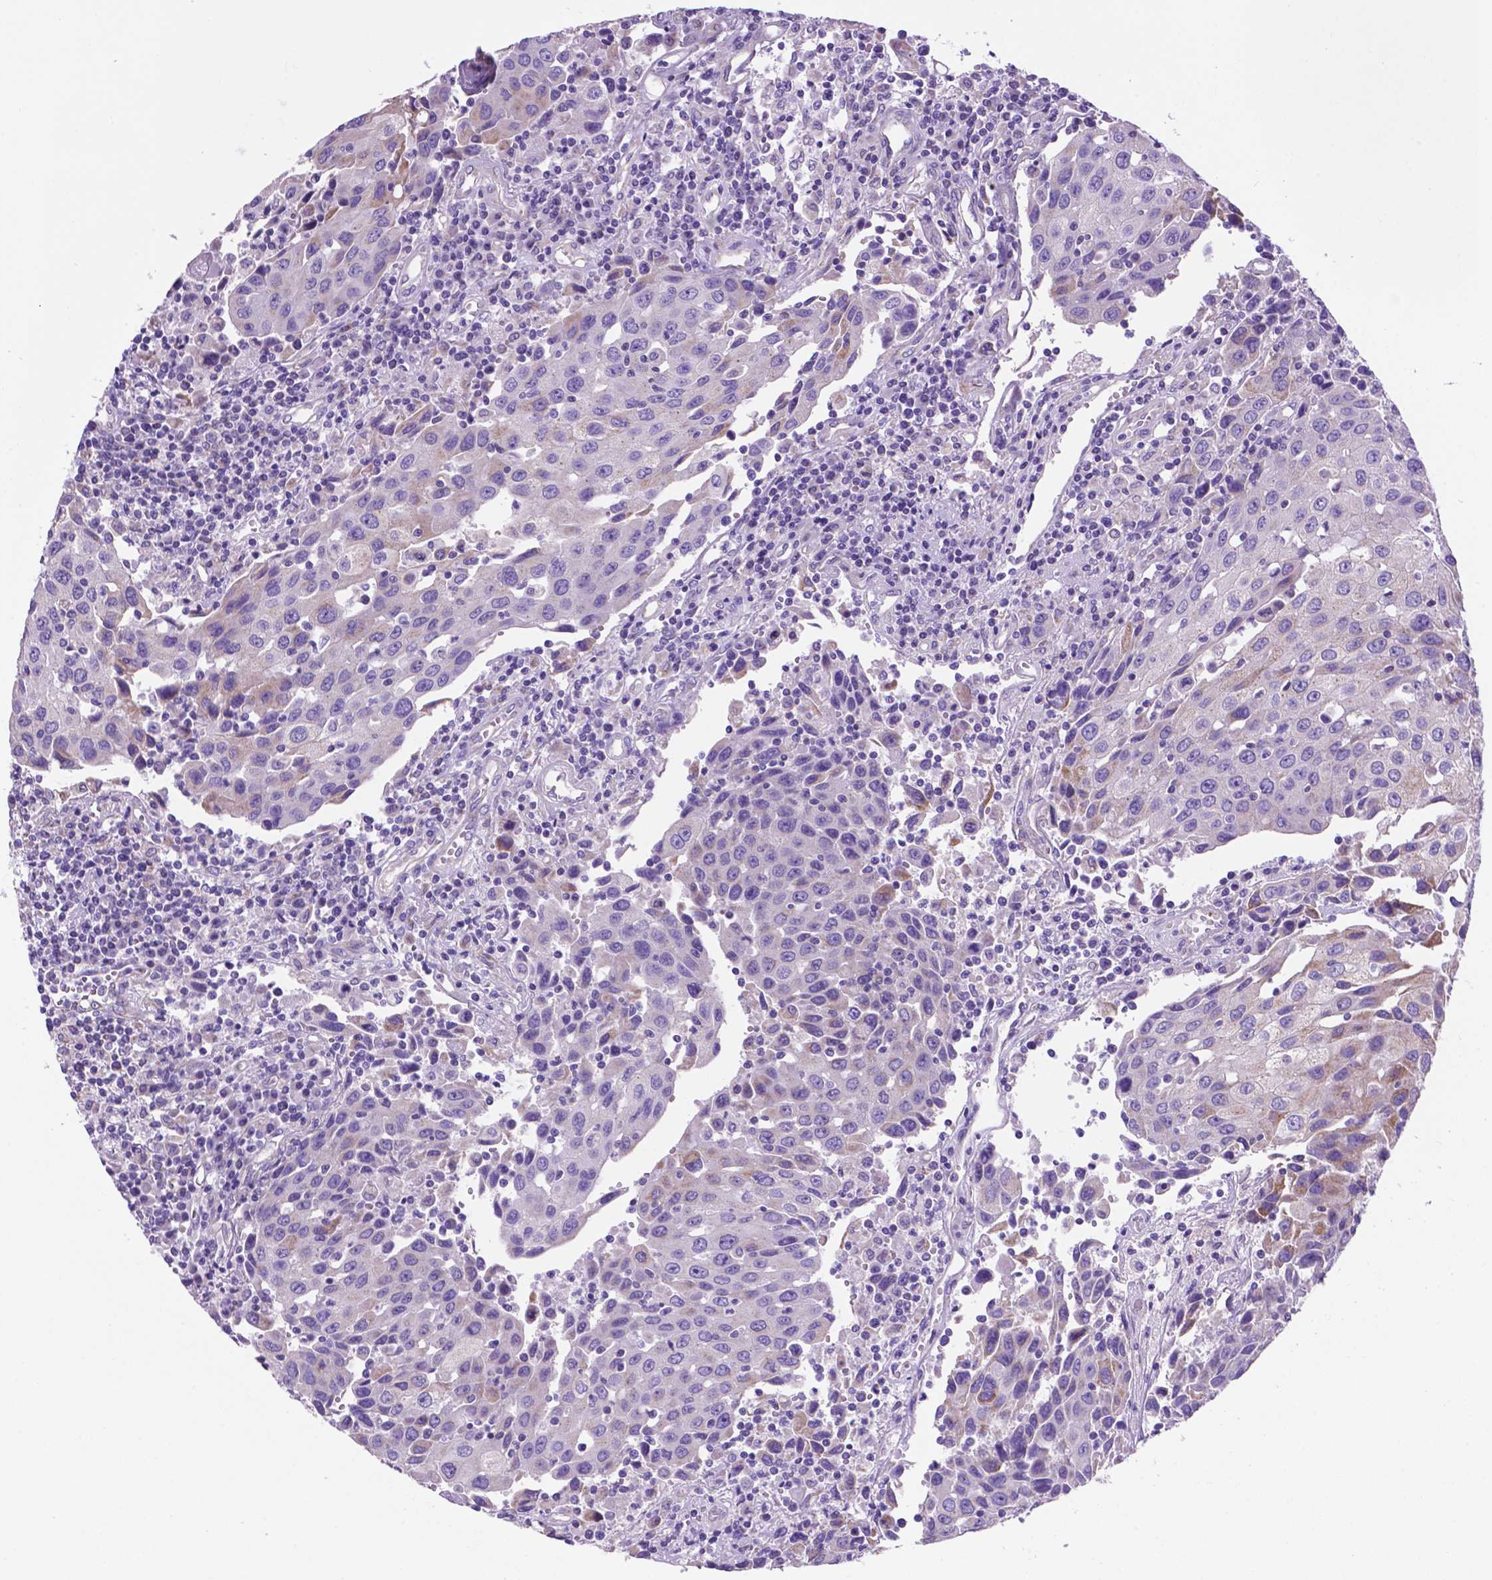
{"staining": {"intensity": "negative", "quantity": "none", "location": "none"}, "tissue": "urothelial cancer", "cell_type": "Tumor cells", "image_type": "cancer", "snomed": [{"axis": "morphology", "description": "Urothelial carcinoma, High grade"}, {"axis": "topography", "description": "Urinary bladder"}], "caption": "IHC of human high-grade urothelial carcinoma exhibits no staining in tumor cells.", "gene": "TMEM121B", "patient": {"sex": "female", "age": 85}}